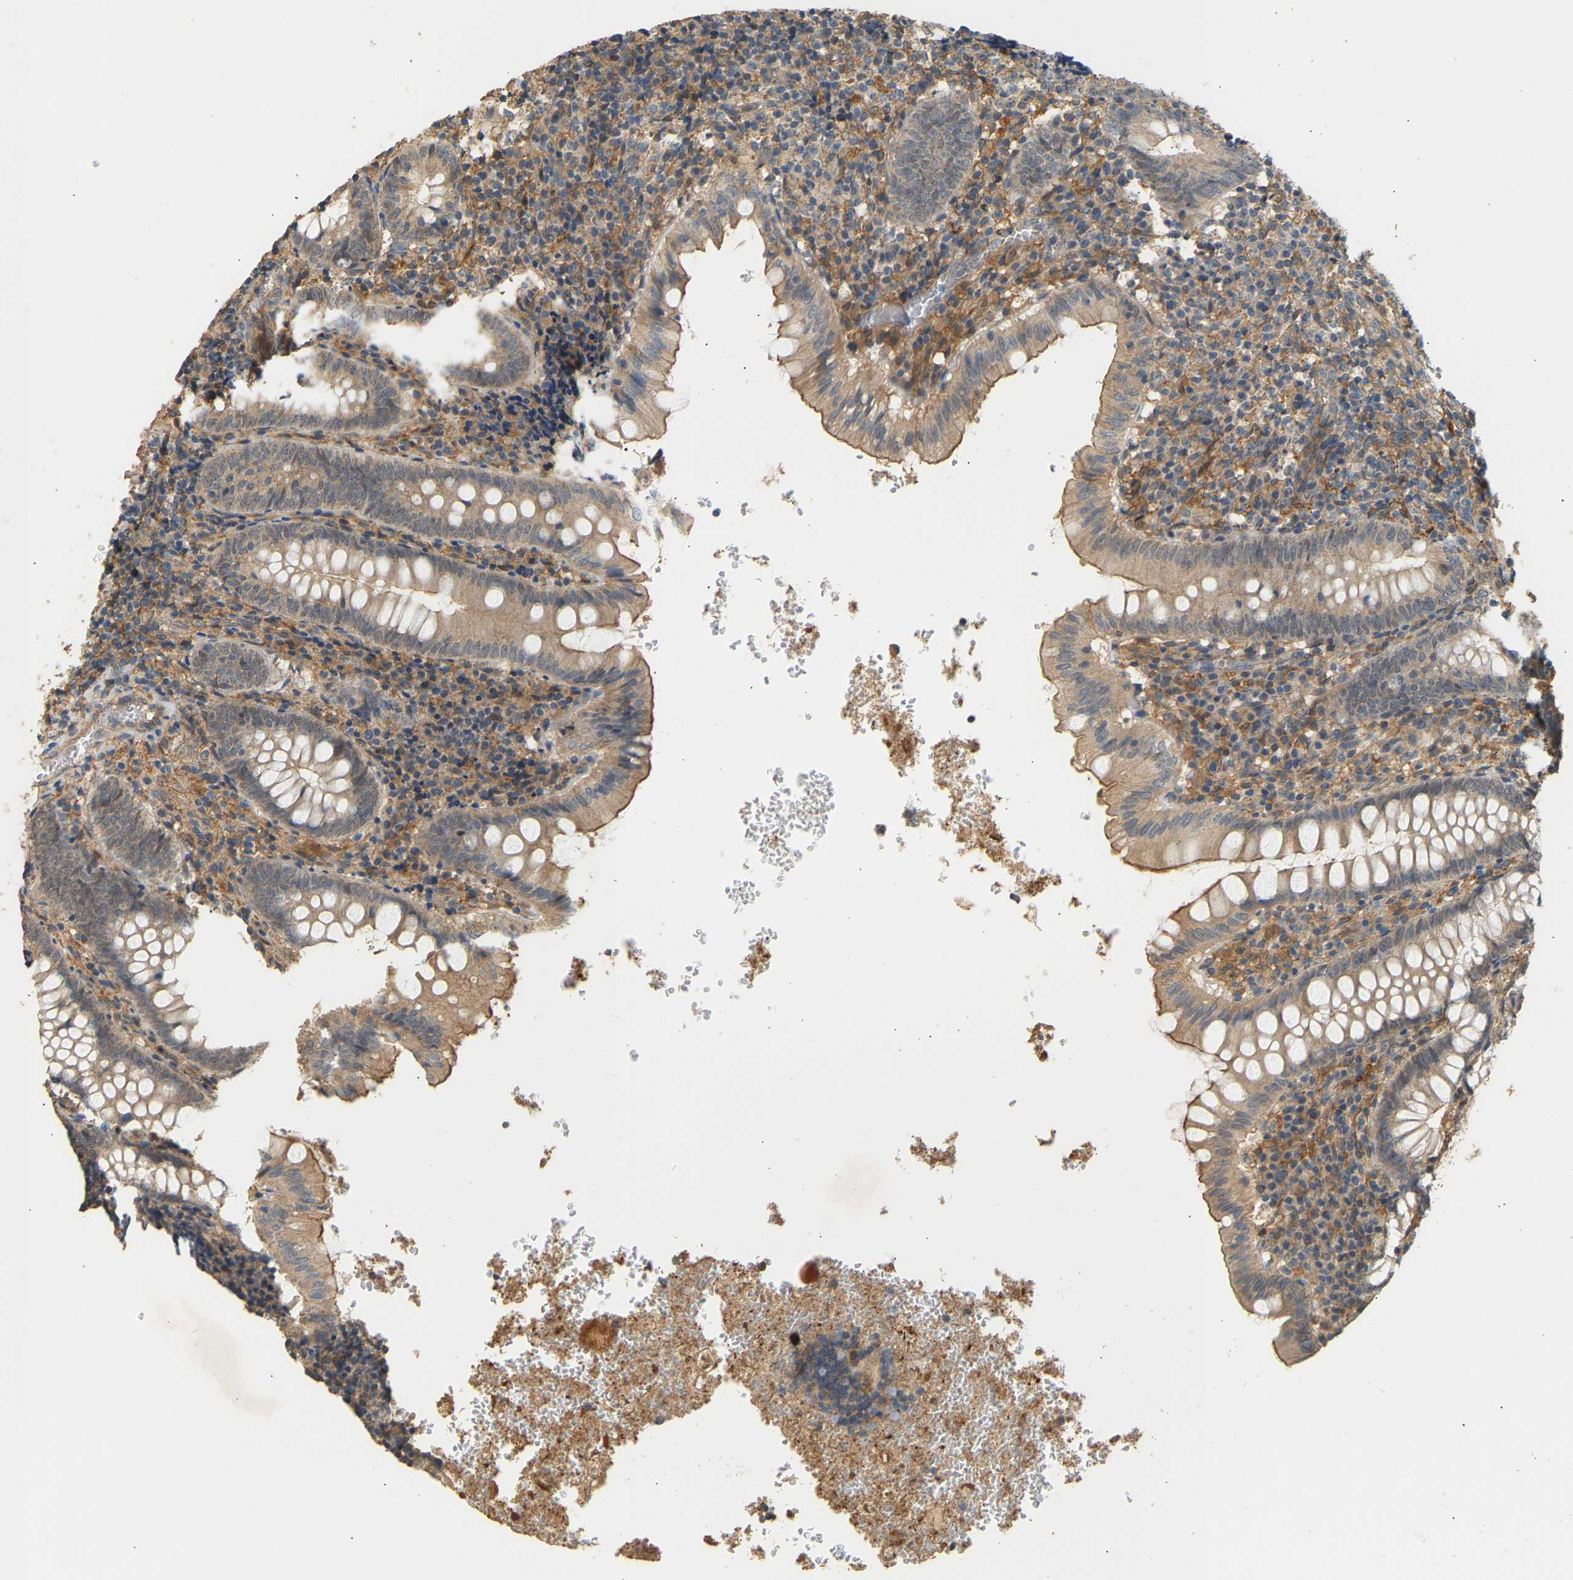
{"staining": {"intensity": "moderate", "quantity": ">75%", "location": "cytoplasmic/membranous"}, "tissue": "appendix", "cell_type": "Glandular cells", "image_type": "normal", "snomed": [{"axis": "morphology", "description": "Normal tissue, NOS"}, {"axis": "topography", "description": "Appendix"}], "caption": "This histopathology image shows normal appendix stained with immunohistochemistry (IHC) to label a protein in brown. The cytoplasmic/membranous of glandular cells show moderate positivity for the protein. Nuclei are counter-stained blue.", "gene": "RGL1", "patient": {"sex": "male", "age": 8}}